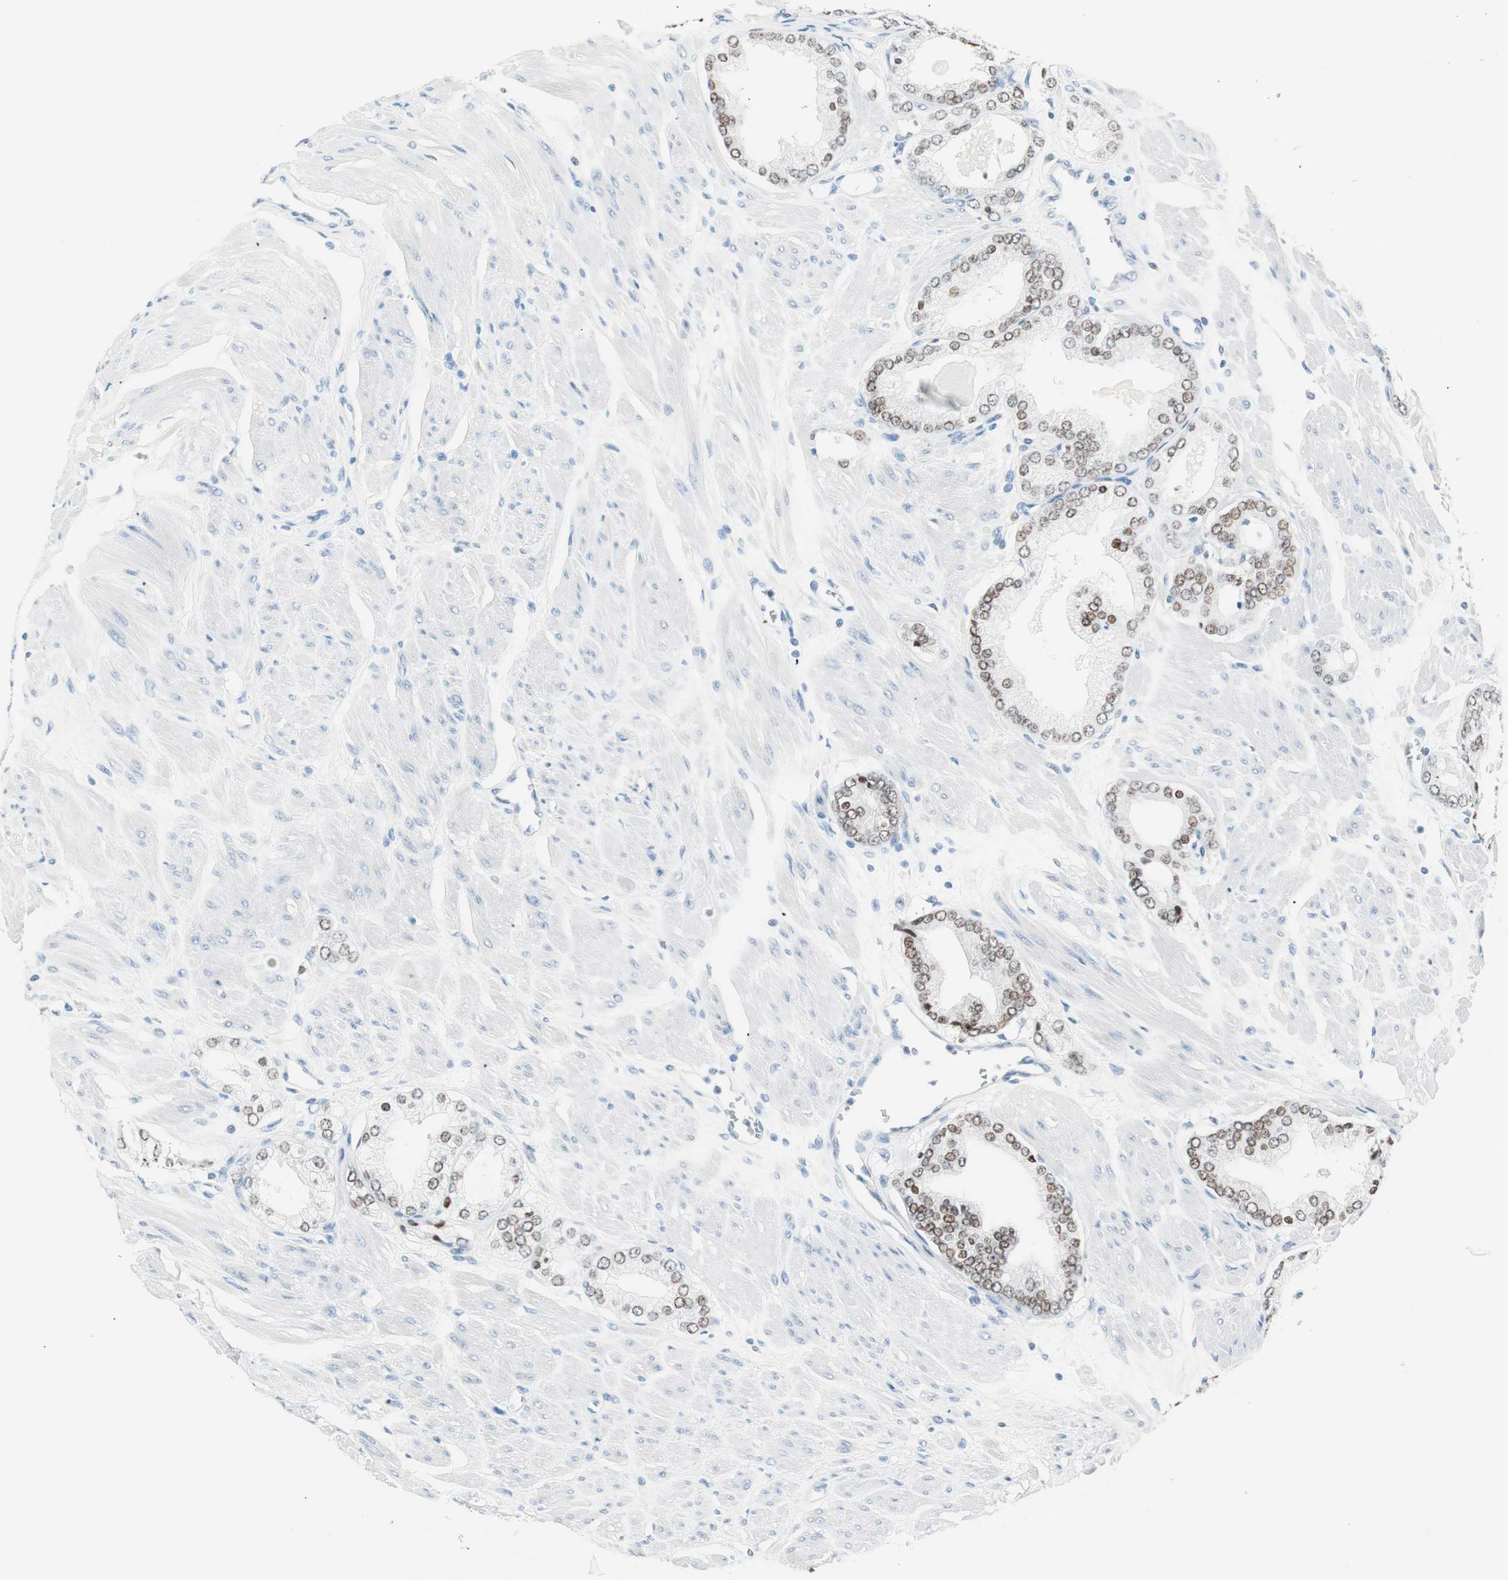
{"staining": {"intensity": "moderate", "quantity": "25%-75%", "location": "nuclear"}, "tissue": "prostate cancer", "cell_type": "Tumor cells", "image_type": "cancer", "snomed": [{"axis": "morphology", "description": "Adenocarcinoma, High grade"}, {"axis": "topography", "description": "Prostate"}], "caption": "Protein staining of prostate adenocarcinoma (high-grade) tissue displays moderate nuclear positivity in approximately 25%-75% of tumor cells. (DAB IHC, brown staining for protein, blue staining for nuclei).", "gene": "HOXB13", "patient": {"sex": "male", "age": 61}}